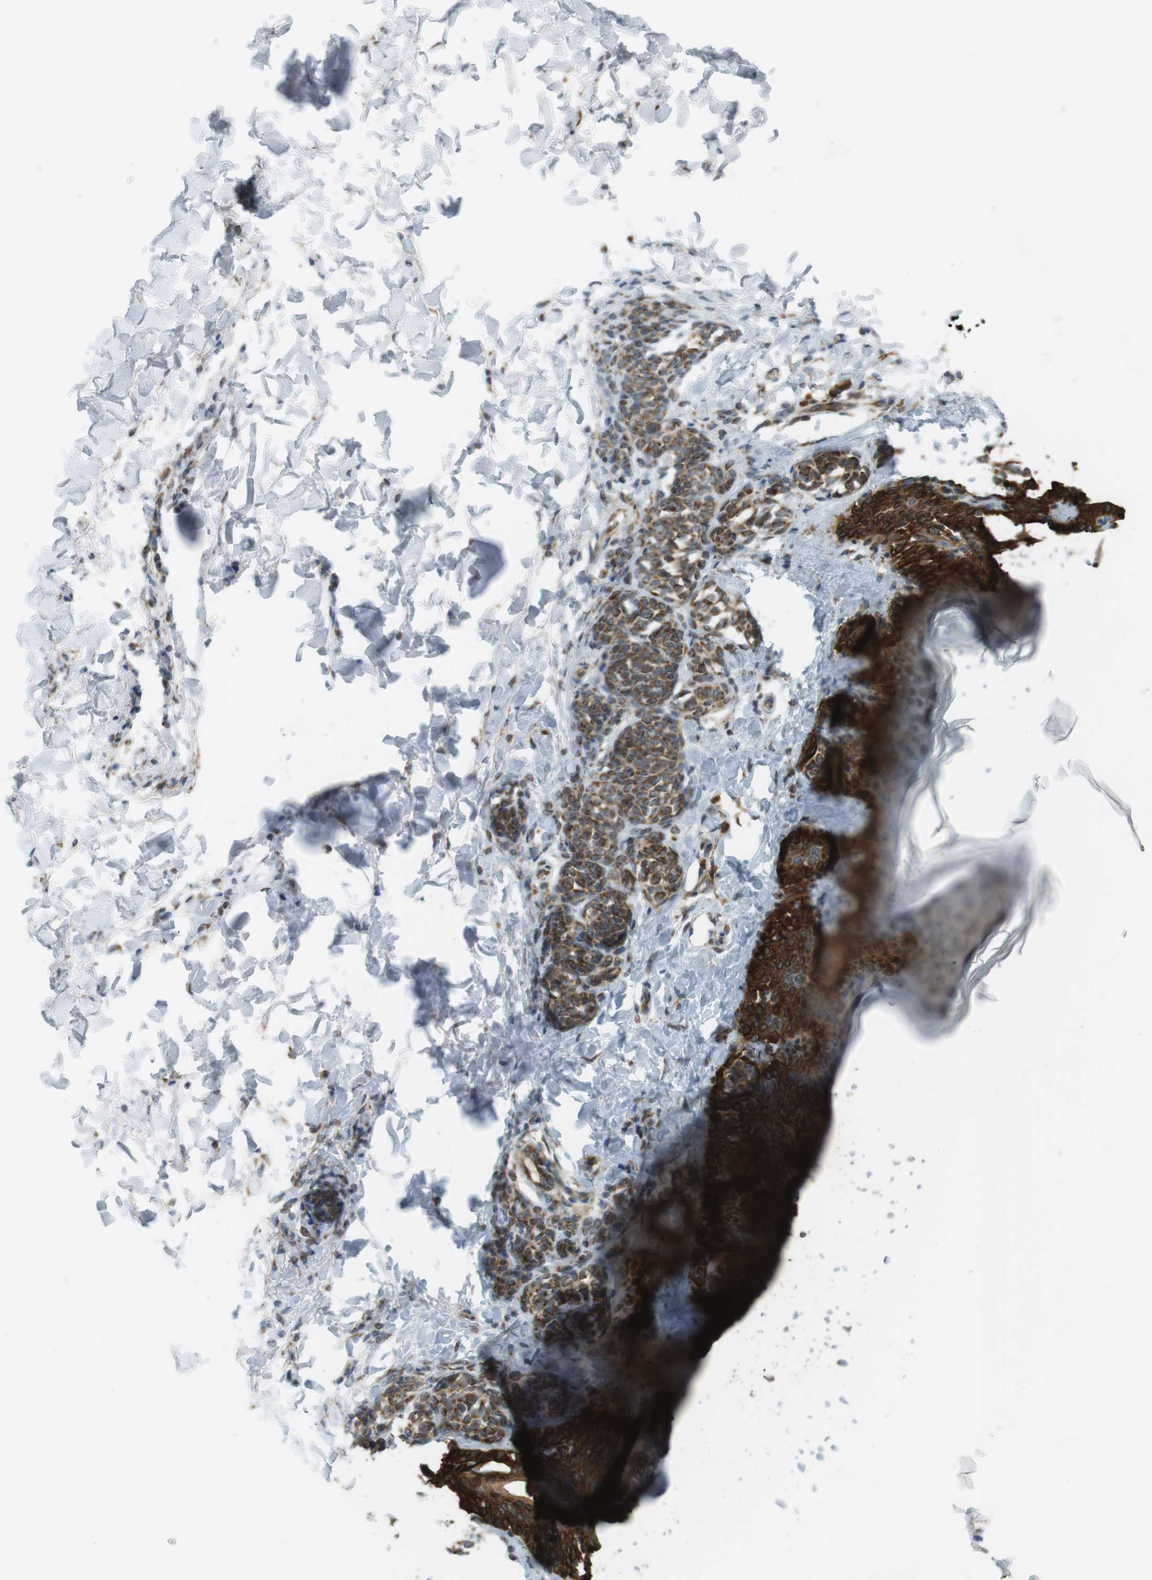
{"staining": {"intensity": "moderate", "quantity": "25%-75%", "location": "cytoplasmic/membranous"}, "tissue": "skin", "cell_type": "Fibroblasts", "image_type": "normal", "snomed": [{"axis": "morphology", "description": "Normal tissue, NOS"}, {"axis": "topography", "description": "Skin"}], "caption": "A high-resolution image shows IHC staining of benign skin, which displays moderate cytoplasmic/membranous staining in approximately 25%-75% of fibroblasts.", "gene": "SLC41A1", "patient": {"sex": "male", "age": 16}}